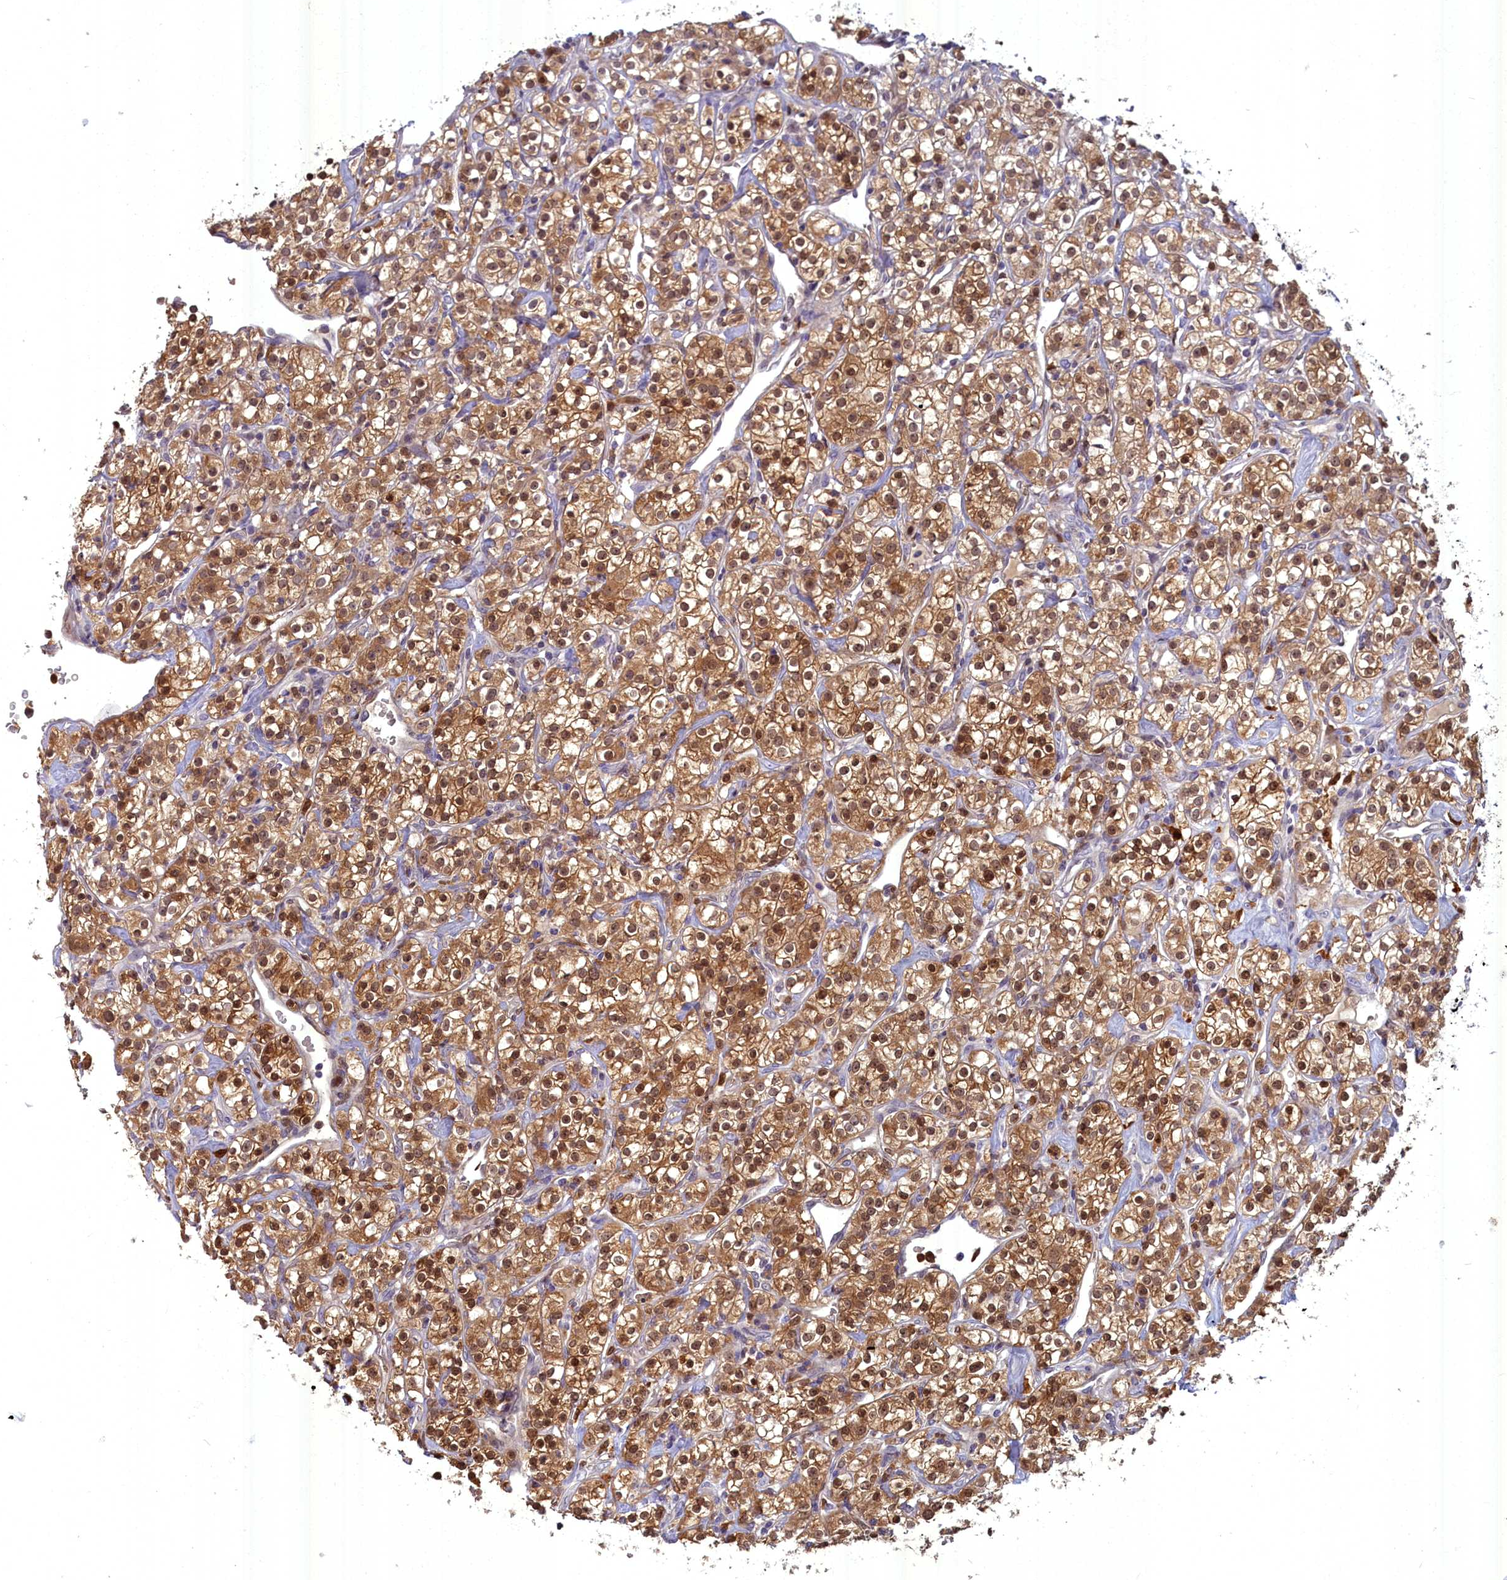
{"staining": {"intensity": "moderate", "quantity": ">75%", "location": "cytoplasmic/membranous,nuclear"}, "tissue": "renal cancer", "cell_type": "Tumor cells", "image_type": "cancer", "snomed": [{"axis": "morphology", "description": "Adenocarcinoma, NOS"}, {"axis": "topography", "description": "Kidney"}], "caption": "Adenocarcinoma (renal) tissue displays moderate cytoplasmic/membranous and nuclear positivity in approximately >75% of tumor cells, visualized by immunohistochemistry.", "gene": "BLVRB", "patient": {"sex": "male", "age": 77}}